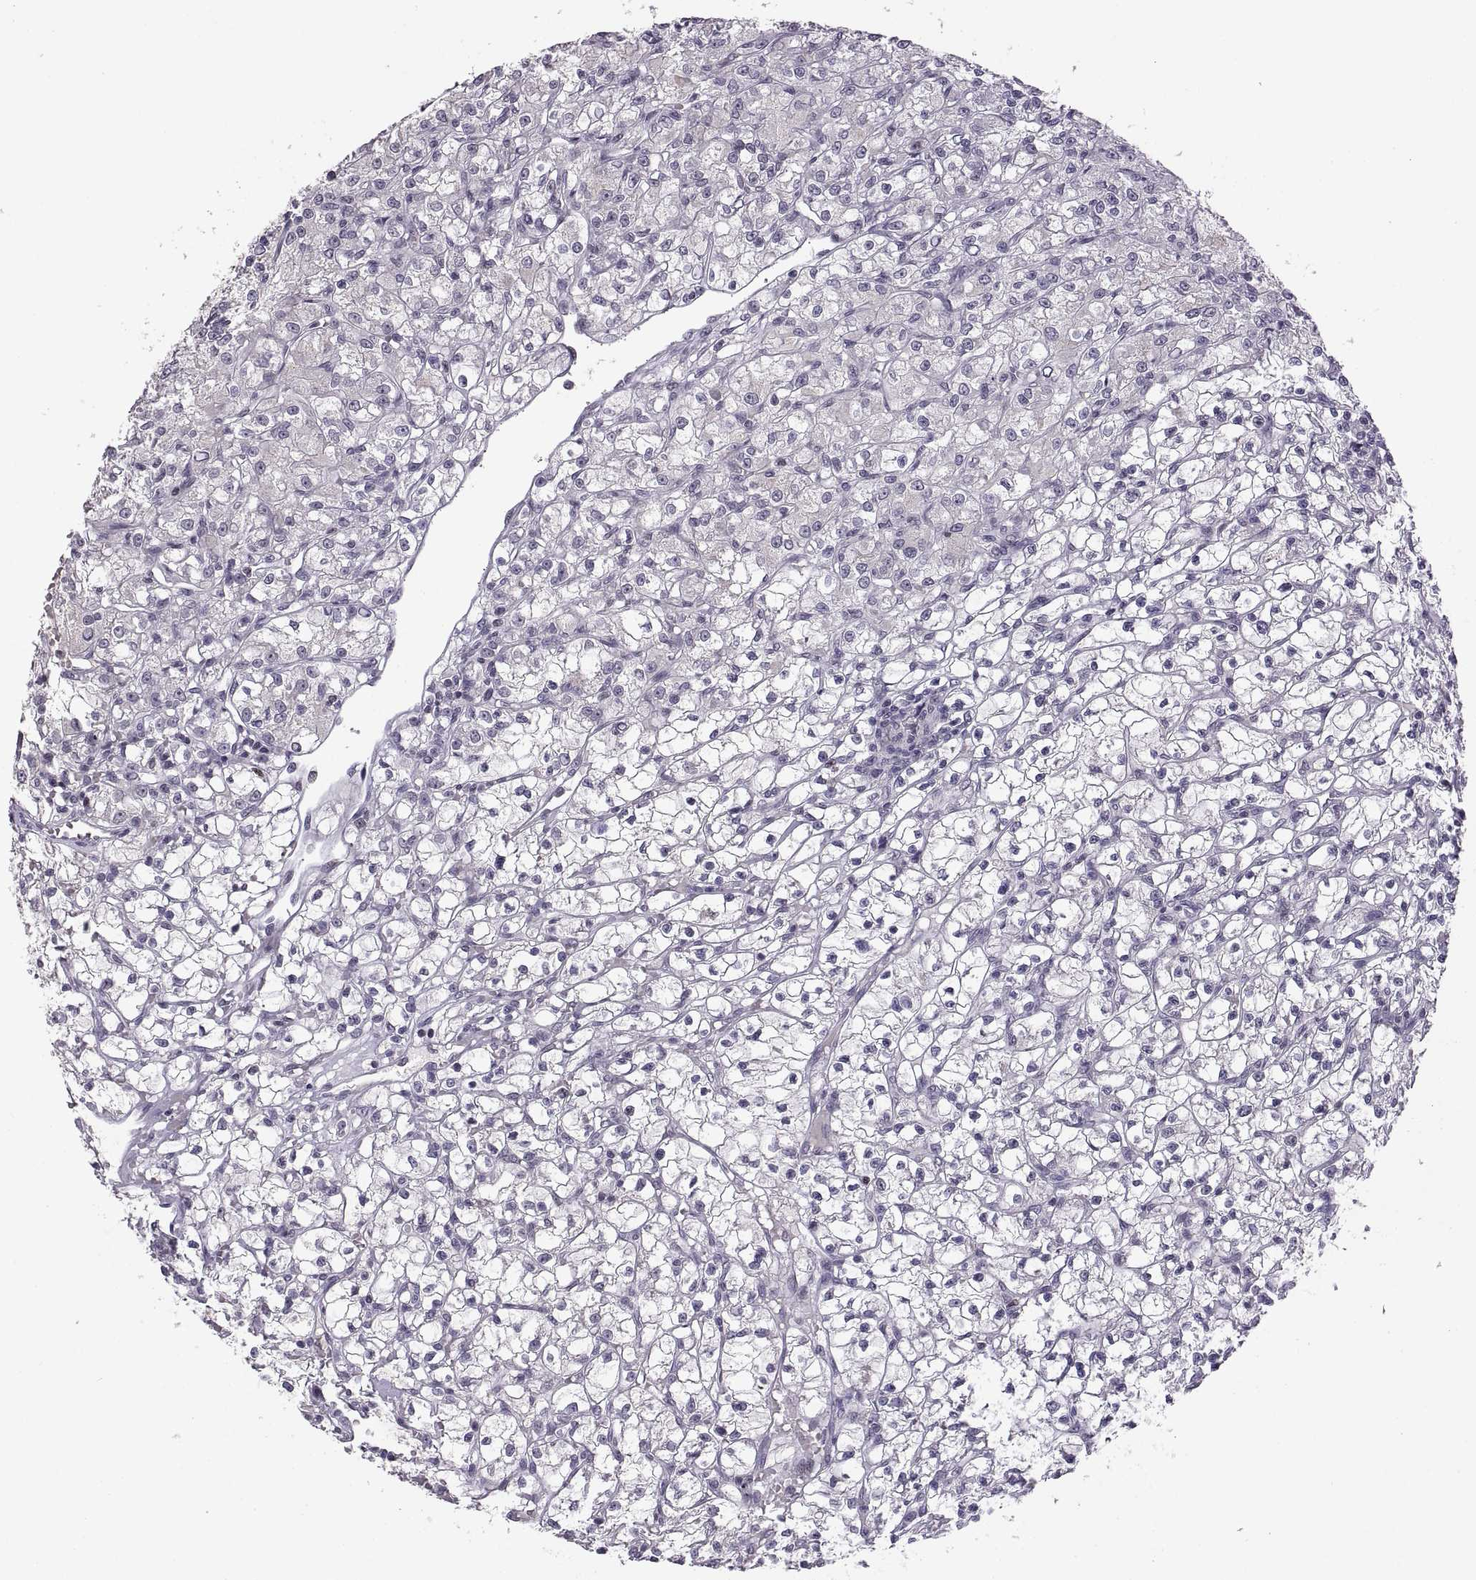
{"staining": {"intensity": "negative", "quantity": "none", "location": "none"}, "tissue": "renal cancer", "cell_type": "Tumor cells", "image_type": "cancer", "snomed": [{"axis": "morphology", "description": "Adenocarcinoma, NOS"}, {"axis": "topography", "description": "Kidney"}], "caption": "High magnification brightfield microscopy of adenocarcinoma (renal) stained with DAB (3,3'-diaminobenzidine) (brown) and counterstained with hematoxylin (blue): tumor cells show no significant expression.", "gene": "NEK2", "patient": {"sex": "female", "age": 59}}